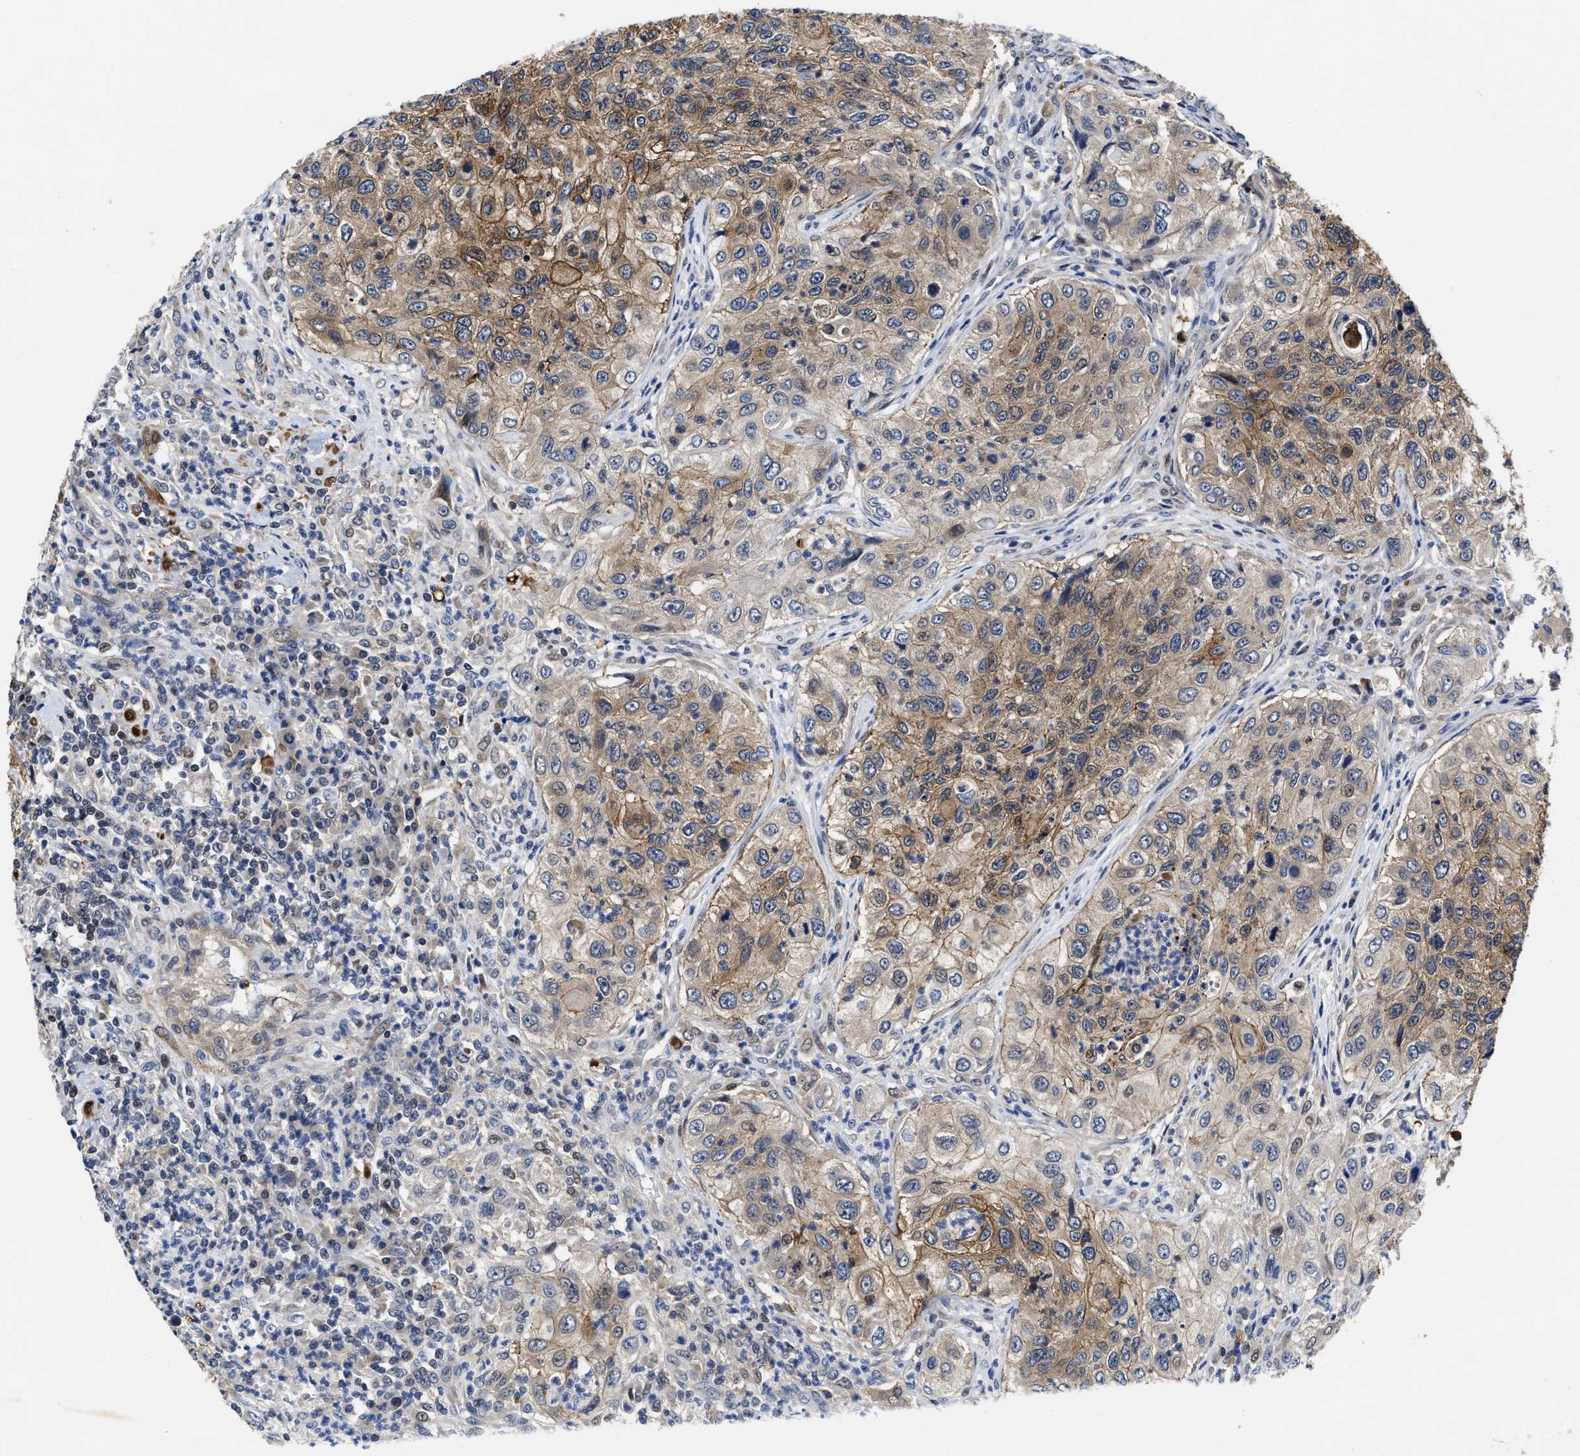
{"staining": {"intensity": "moderate", "quantity": ">75%", "location": "cytoplasmic/membranous"}, "tissue": "urothelial cancer", "cell_type": "Tumor cells", "image_type": "cancer", "snomed": [{"axis": "morphology", "description": "Urothelial carcinoma, High grade"}, {"axis": "topography", "description": "Urinary bladder"}], "caption": "Brown immunohistochemical staining in high-grade urothelial carcinoma shows moderate cytoplasmic/membranous staining in approximately >75% of tumor cells.", "gene": "KIF12", "patient": {"sex": "female", "age": 60}}